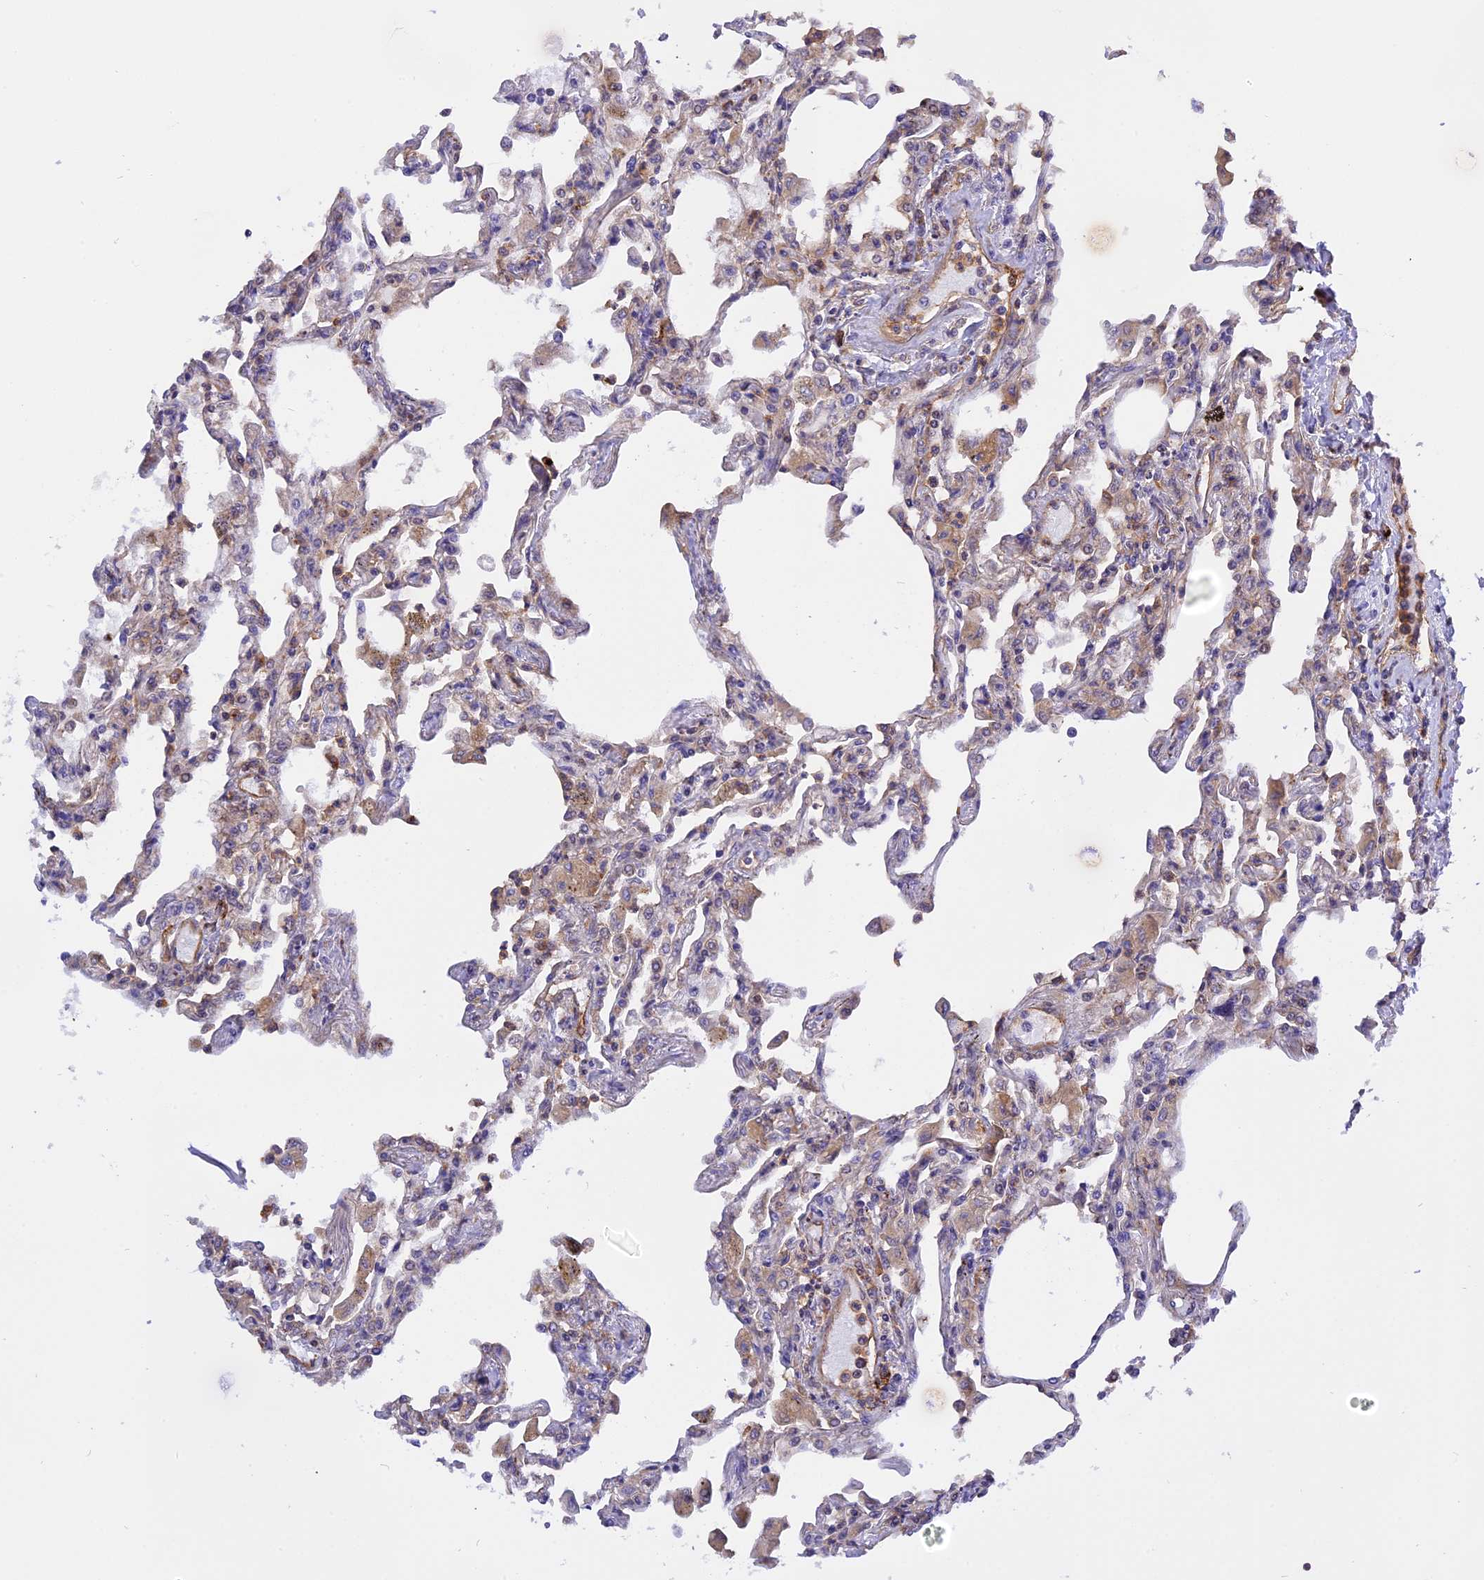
{"staining": {"intensity": "moderate", "quantity": "<25%", "location": "cytoplasmic/membranous"}, "tissue": "lung", "cell_type": "Alveolar cells", "image_type": "normal", "snomed": [{"axis": "morphology", "description": "Normal tissue, NOS"}, {"axis": "topography", "description": "Bronchus"}, {"axis": "topography", "description": "Lung"}], "caption": "High-magnification brightfield microscopy of unremarkable lung stained with DAB (3,3'-diaminobenzidine) (brown) and counterstained with hematoxylin (blue). alveolar cells exhibit moderate cytoplasmic/membranous expression is identified in about<25% of cells. (IHC, brightfield microscopy, high magnification).", "gene": "C5orf22", "patient": {"sex": "female", "age": 49}}